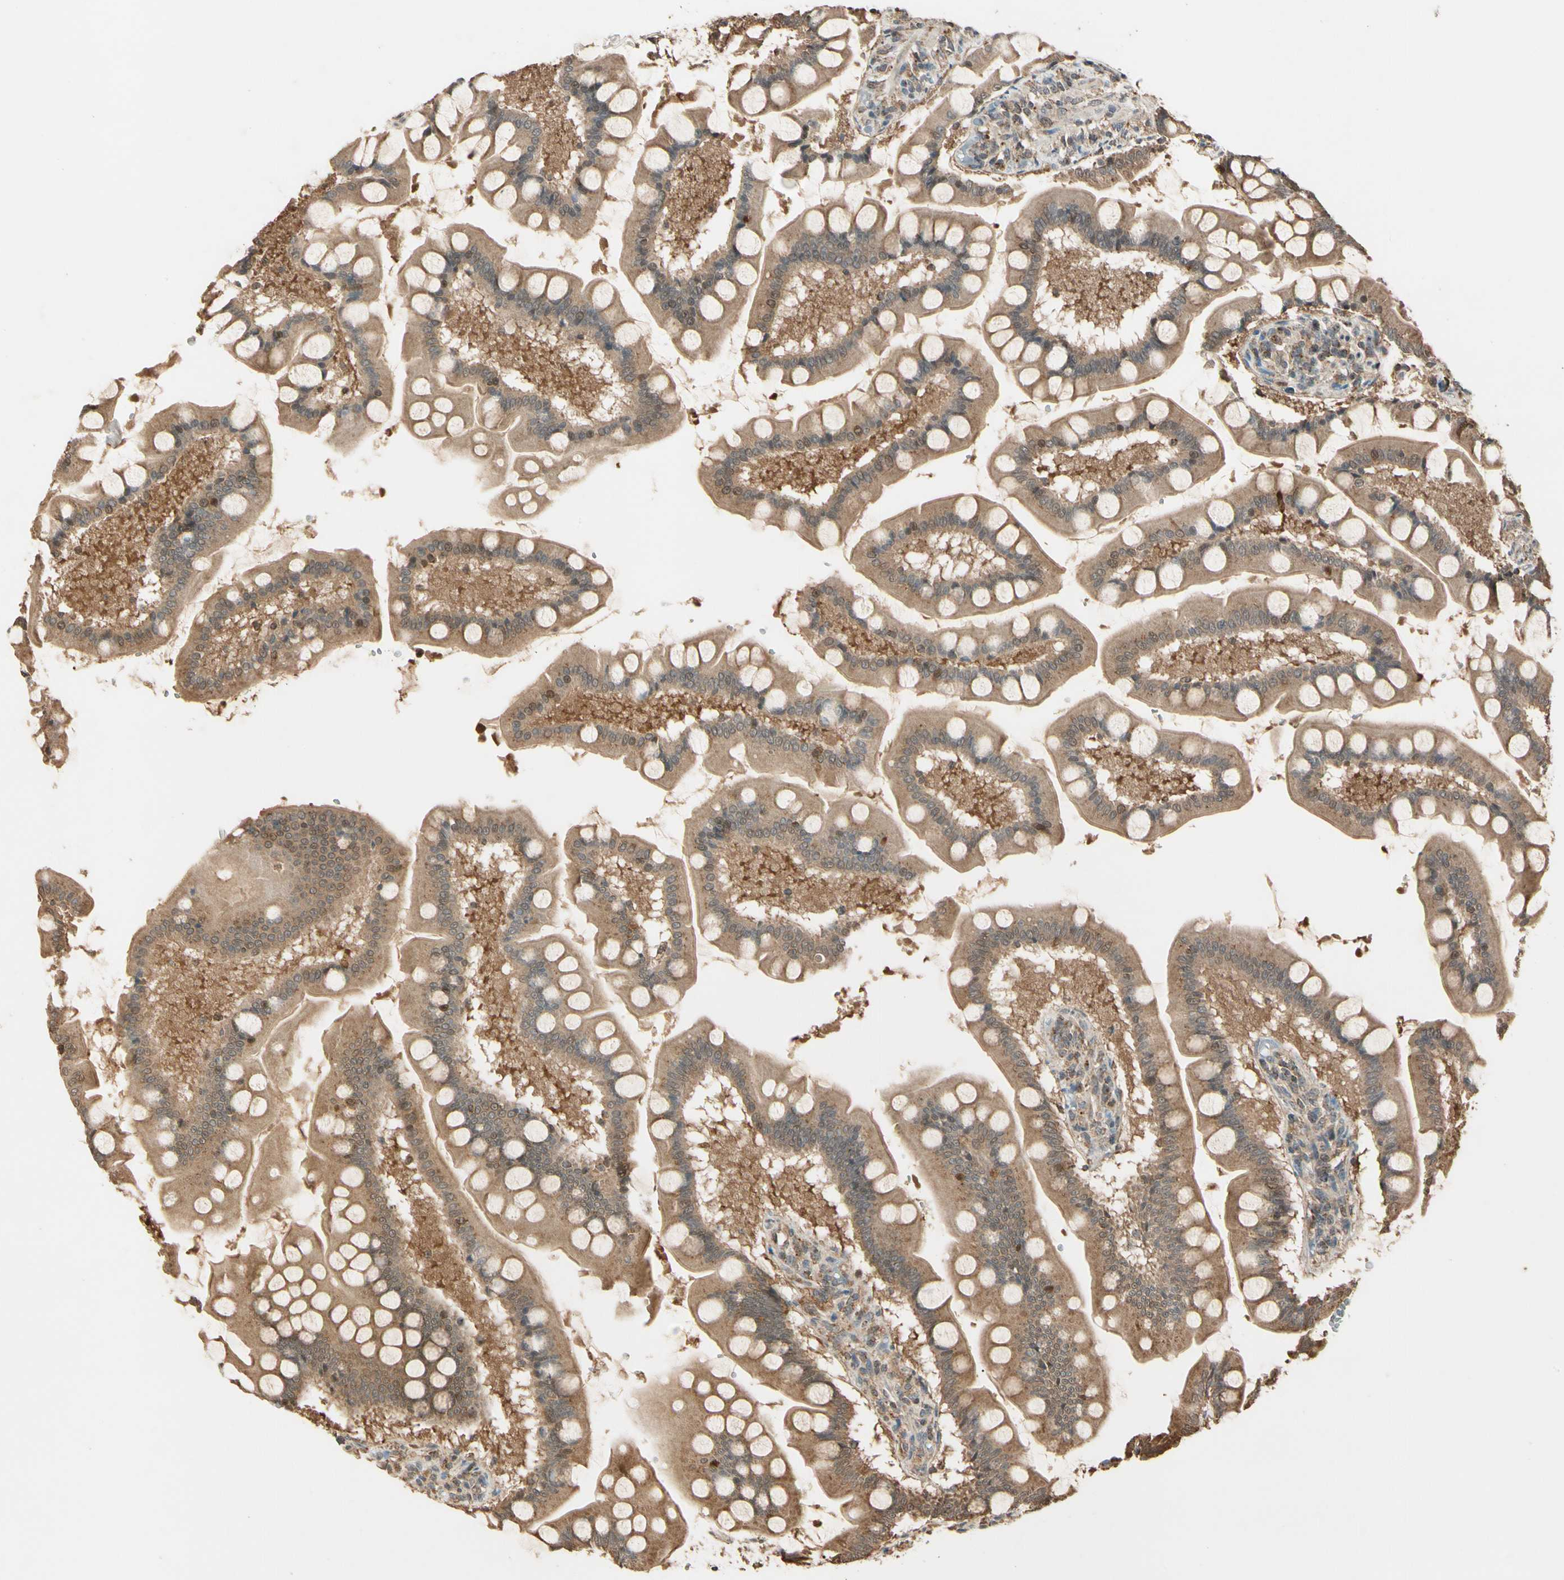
{"staining": {"intensity": "moderate", "quantity": ">75%", "location": "cytoplasmic/membranous"}, "tissue": "small intestine", "cell_type": "Glandular cells", "image_type": "normal", "snomed": [{"axis": "morphology", "description": "Normal tissue, NOS"}, {"axis": "topography", "description": "Small intestine"}], "caption": "Protein staining exhibits moderate cytoplasmic/membranous expression in about >75% of glandular cells in normal small intestine. The staining is performed using DAB (3,3'-diaminobenzidine) brown chromogen to label protein expression. The nuclei are counter-stained blue using hematoxylin.", "gene": "PRDX5", "patient": {"sex": "male", "age": 41}}